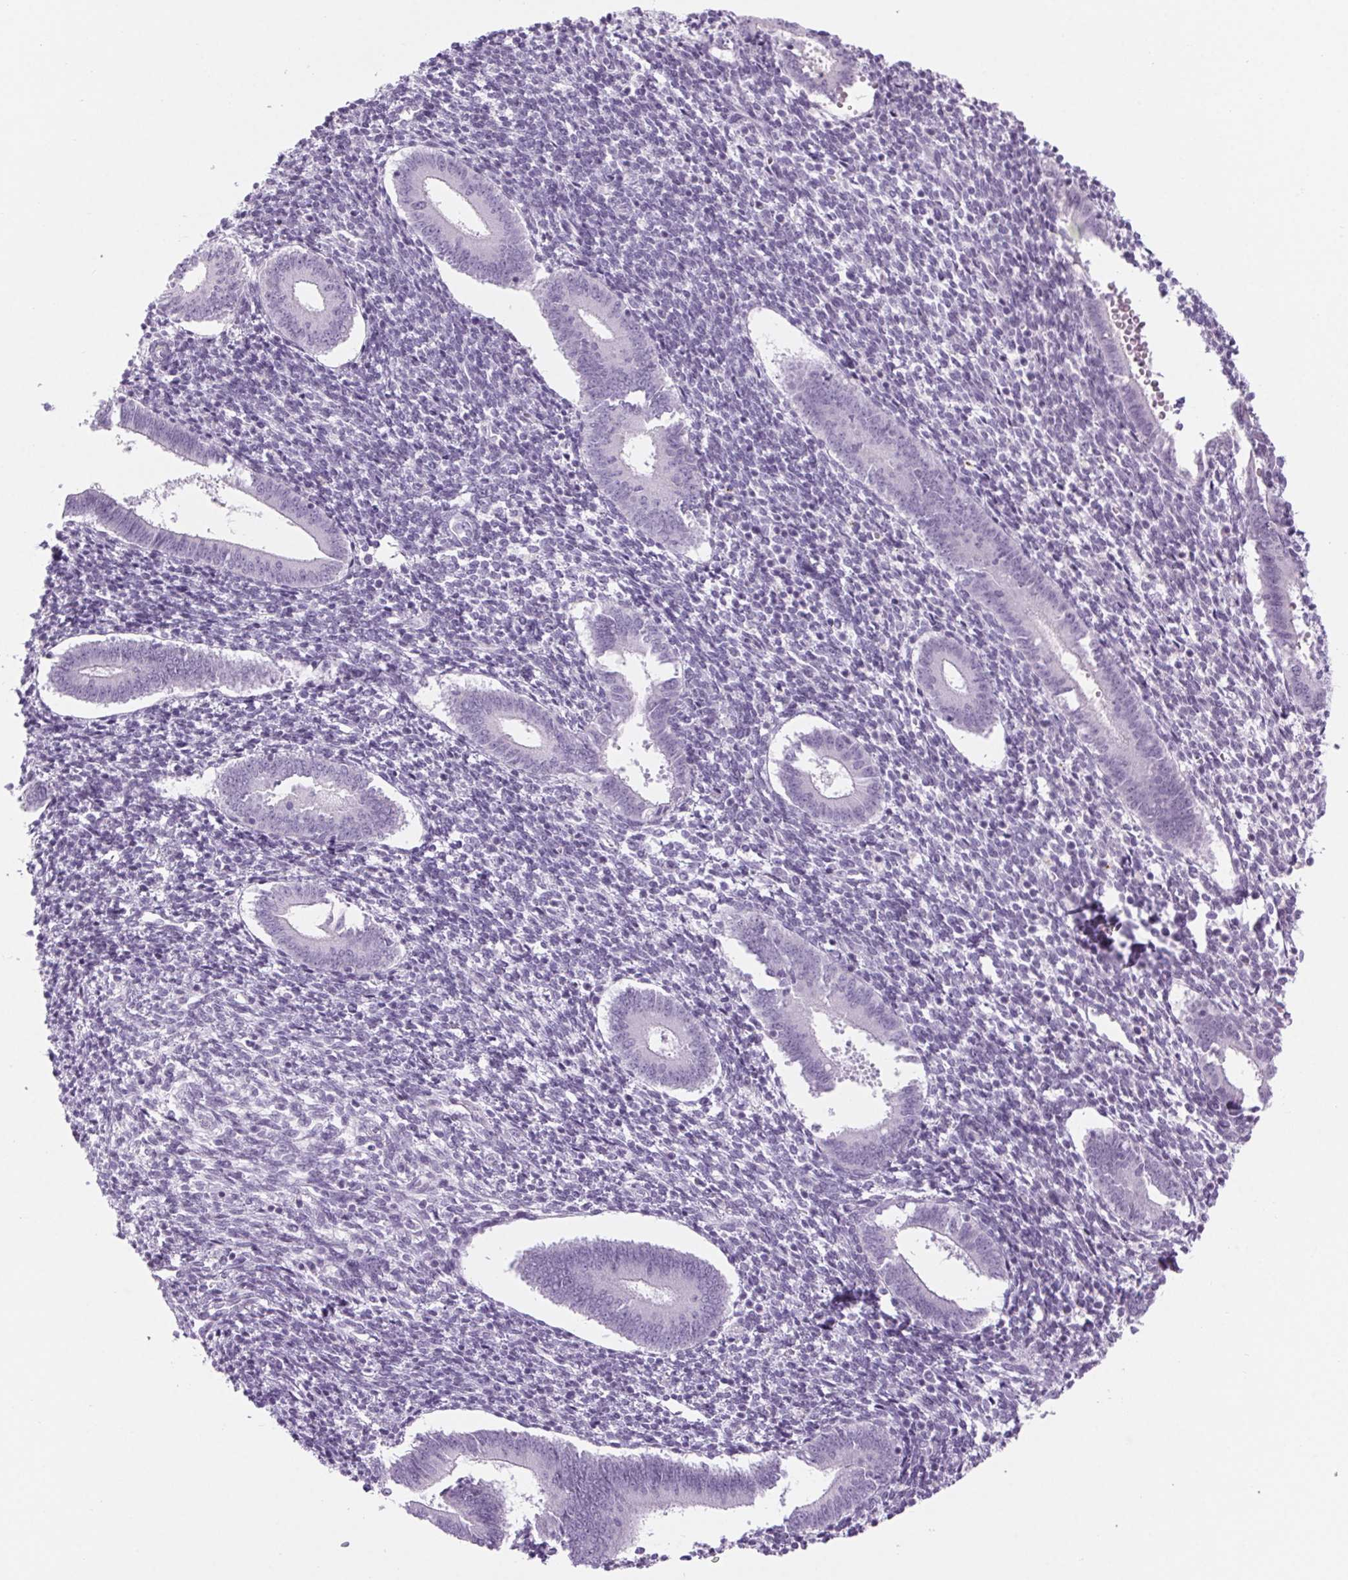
{"staining": {"intensity": "negative", "quantity": "none", "location": "none"}, "tissue": "endometrium", "cell_type": "Cells in endometrial stroma", "image_type": "normal", "snomed": [{"axis": "morphology", "description": "Normal tissue, NOS"}, {"axis": "topography", "description": "Endometrium"}], "caption": "Protein analysis of unremarkable endometrium reveals no significant positivity in cells in endometrial stroma.", "gene": "LRP2", "patient": {"sex": "female", "age": 25}}